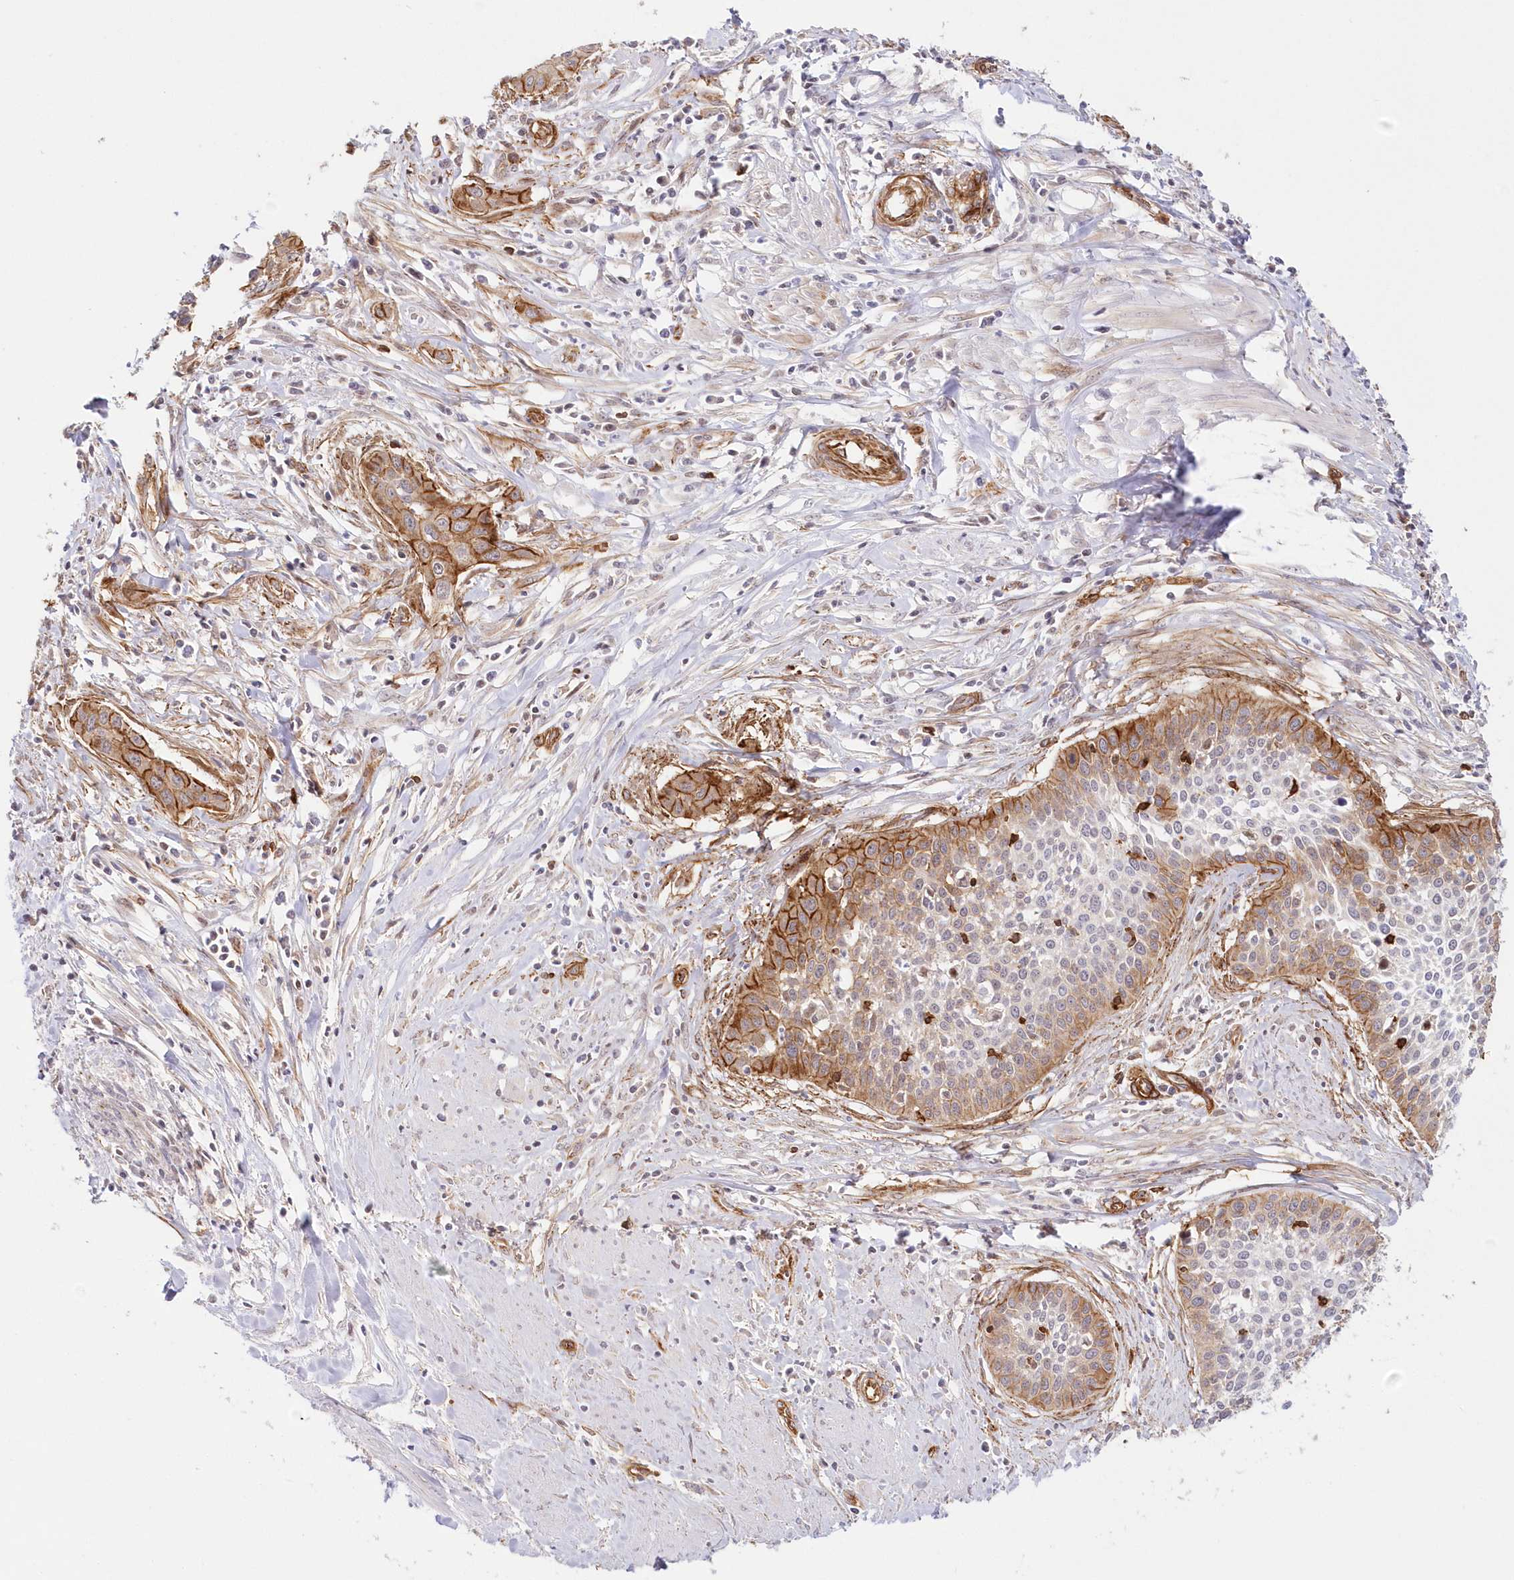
{"staining": {"intensity": "strong", "quantity": ">75%", "location": "cytoplasmic/membranous"}, "tissue": "cervical cancer", "cell_type": "Tumor cells", "image_type": "cancer", "snomed": [{"axis": "morphology", "description": "Squamous cell carcinoma, NOS"}, {"axis": "topography", "description": "Cervix"}], "caption": "This micrograph demonstrates IHC staining of squamous cell carcinoma (cervical), with high strong cytoplasmic/membranous staining in about >75% of tumor cells.", "gene": "AFAP1L2", "patient": {"sex": "female", "age": 34}}